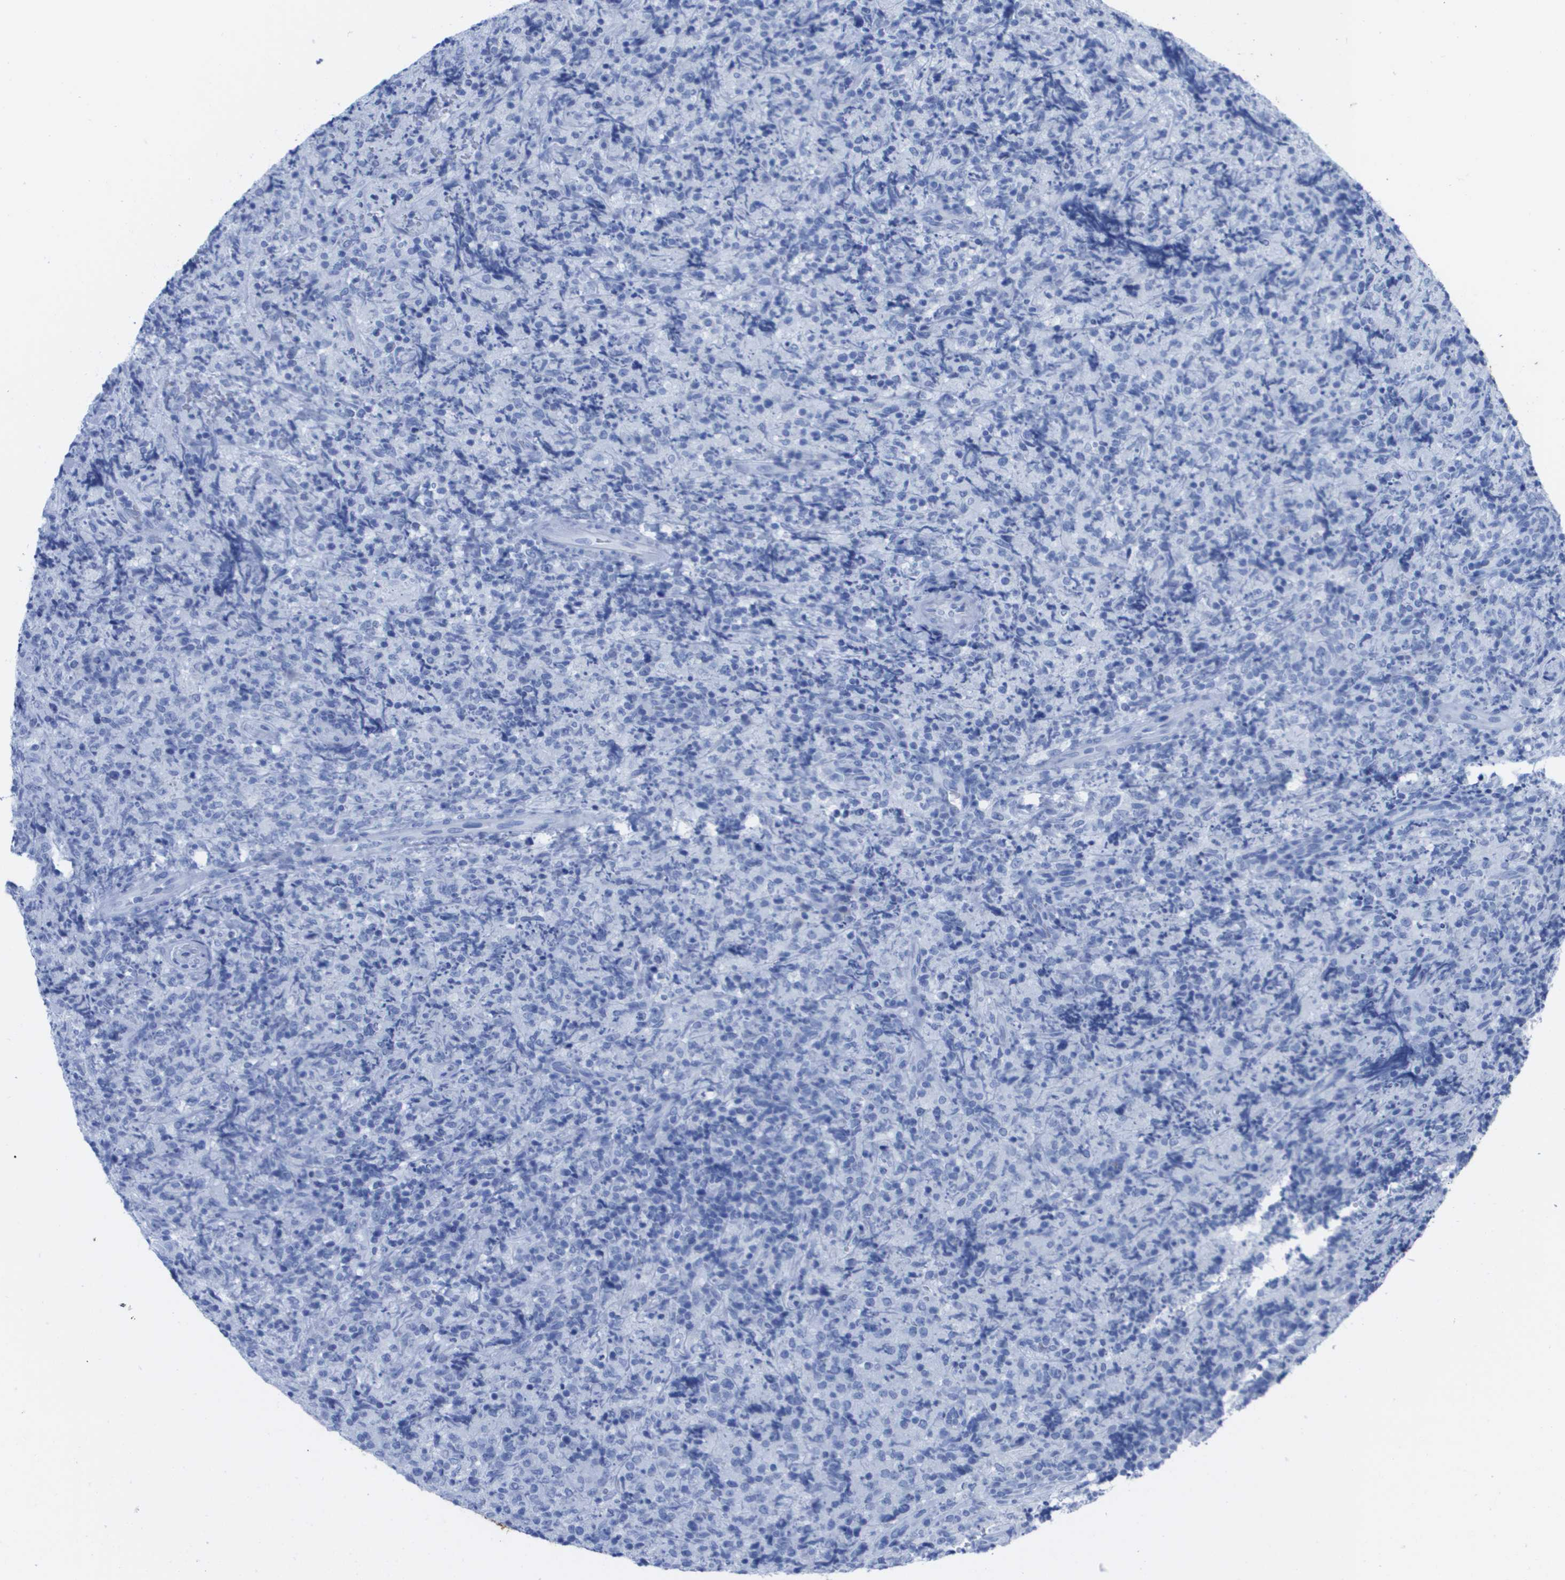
{"staining": {"intensity": "negative", "quantity": "none", "location": "none"}, "tissue": "lymphoma", "cell_type": "Tumor cells", "image_type": "cancer", "snomed": [{"axis": "morphology", "description": "Malignant lymphoma, non-Hodgkin's type, High grade"}, {"axis": "topography", "description": "Tonsil"}], "caption": "Human lymphoma stained for a protein using immunohistochemistry (IHC) demonstrates no staining in tumor cells.", "gene": "KCNA3", "patient": {"sex": "female", "age": 36}}